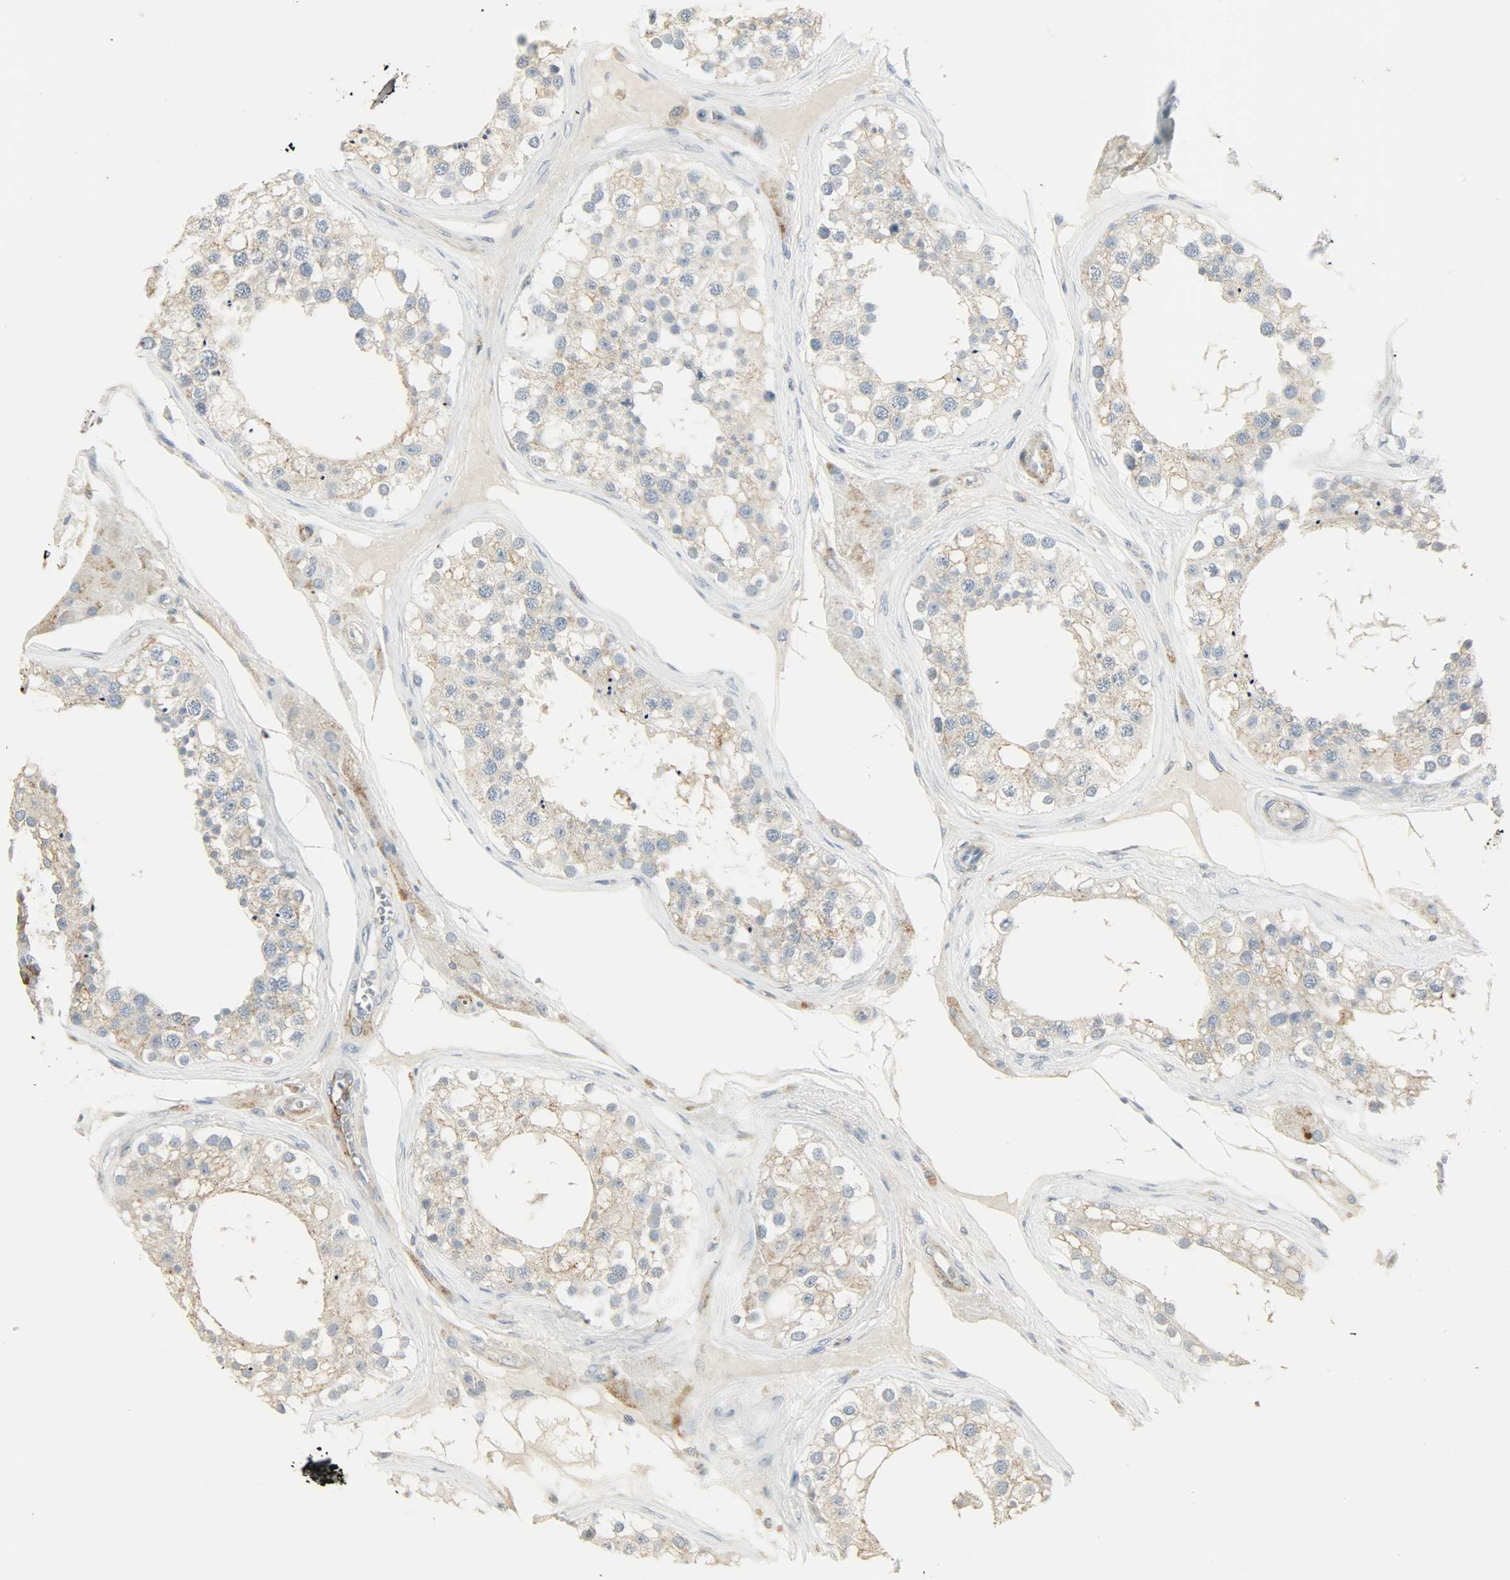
{"staining": {"intensity": "negative", "quantity": "none", "location": "none"}, "tissue": "testis", "cell_type": "Cells in seminiferous ducts", "image_type": "normal", "snomed": [{"axis": "morphology", "description": "Normal tissue, NOS"}, {"axis": "topography", "description": "Testis"}], "caption": "Image shows no significant protein positivity in cells in seminiferous ducts of normal testis.", "gene": "ENPEP", "patient": {"sex": "male", "age": 68}}